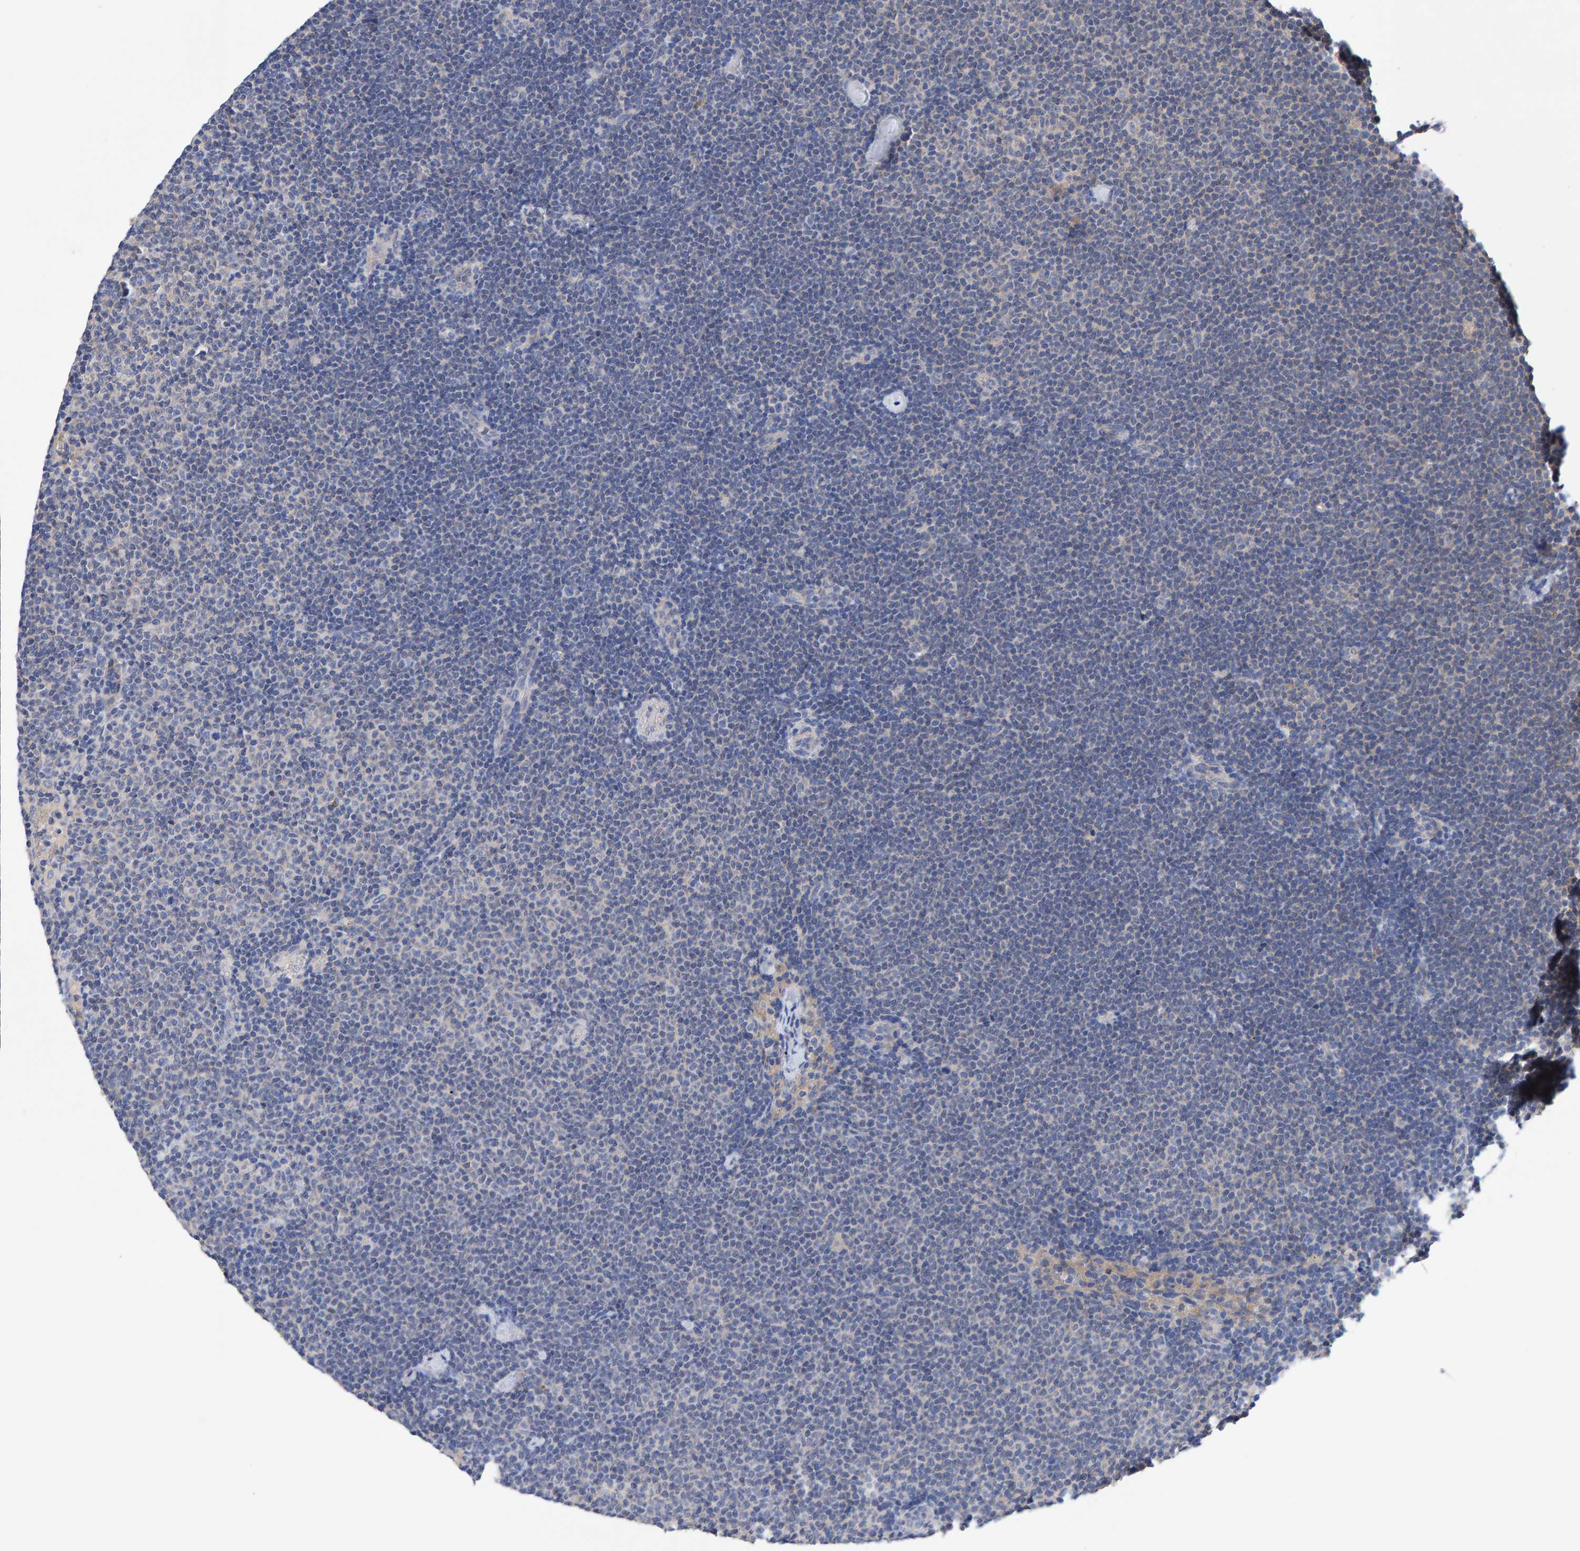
{"staining": {"intensity": "negative", "quantity": "none", "location": "none"}, "tissue": "lymphoma", "cell_type": "Tumor cells", "image_type": "cancer", "snomed": [{"axis": "morphology", "description": "Malignant lymphoma, non-Hodgkin's type, Low grade"}, {"axis": "topography", "description": "Lymph node"}], "caption": "Lymphoma was stained to show a protein in brown. There is no significant positivity in tumor cells.", "gene": "EFR3A", "patient": {"sex": "female", "age": 53}}